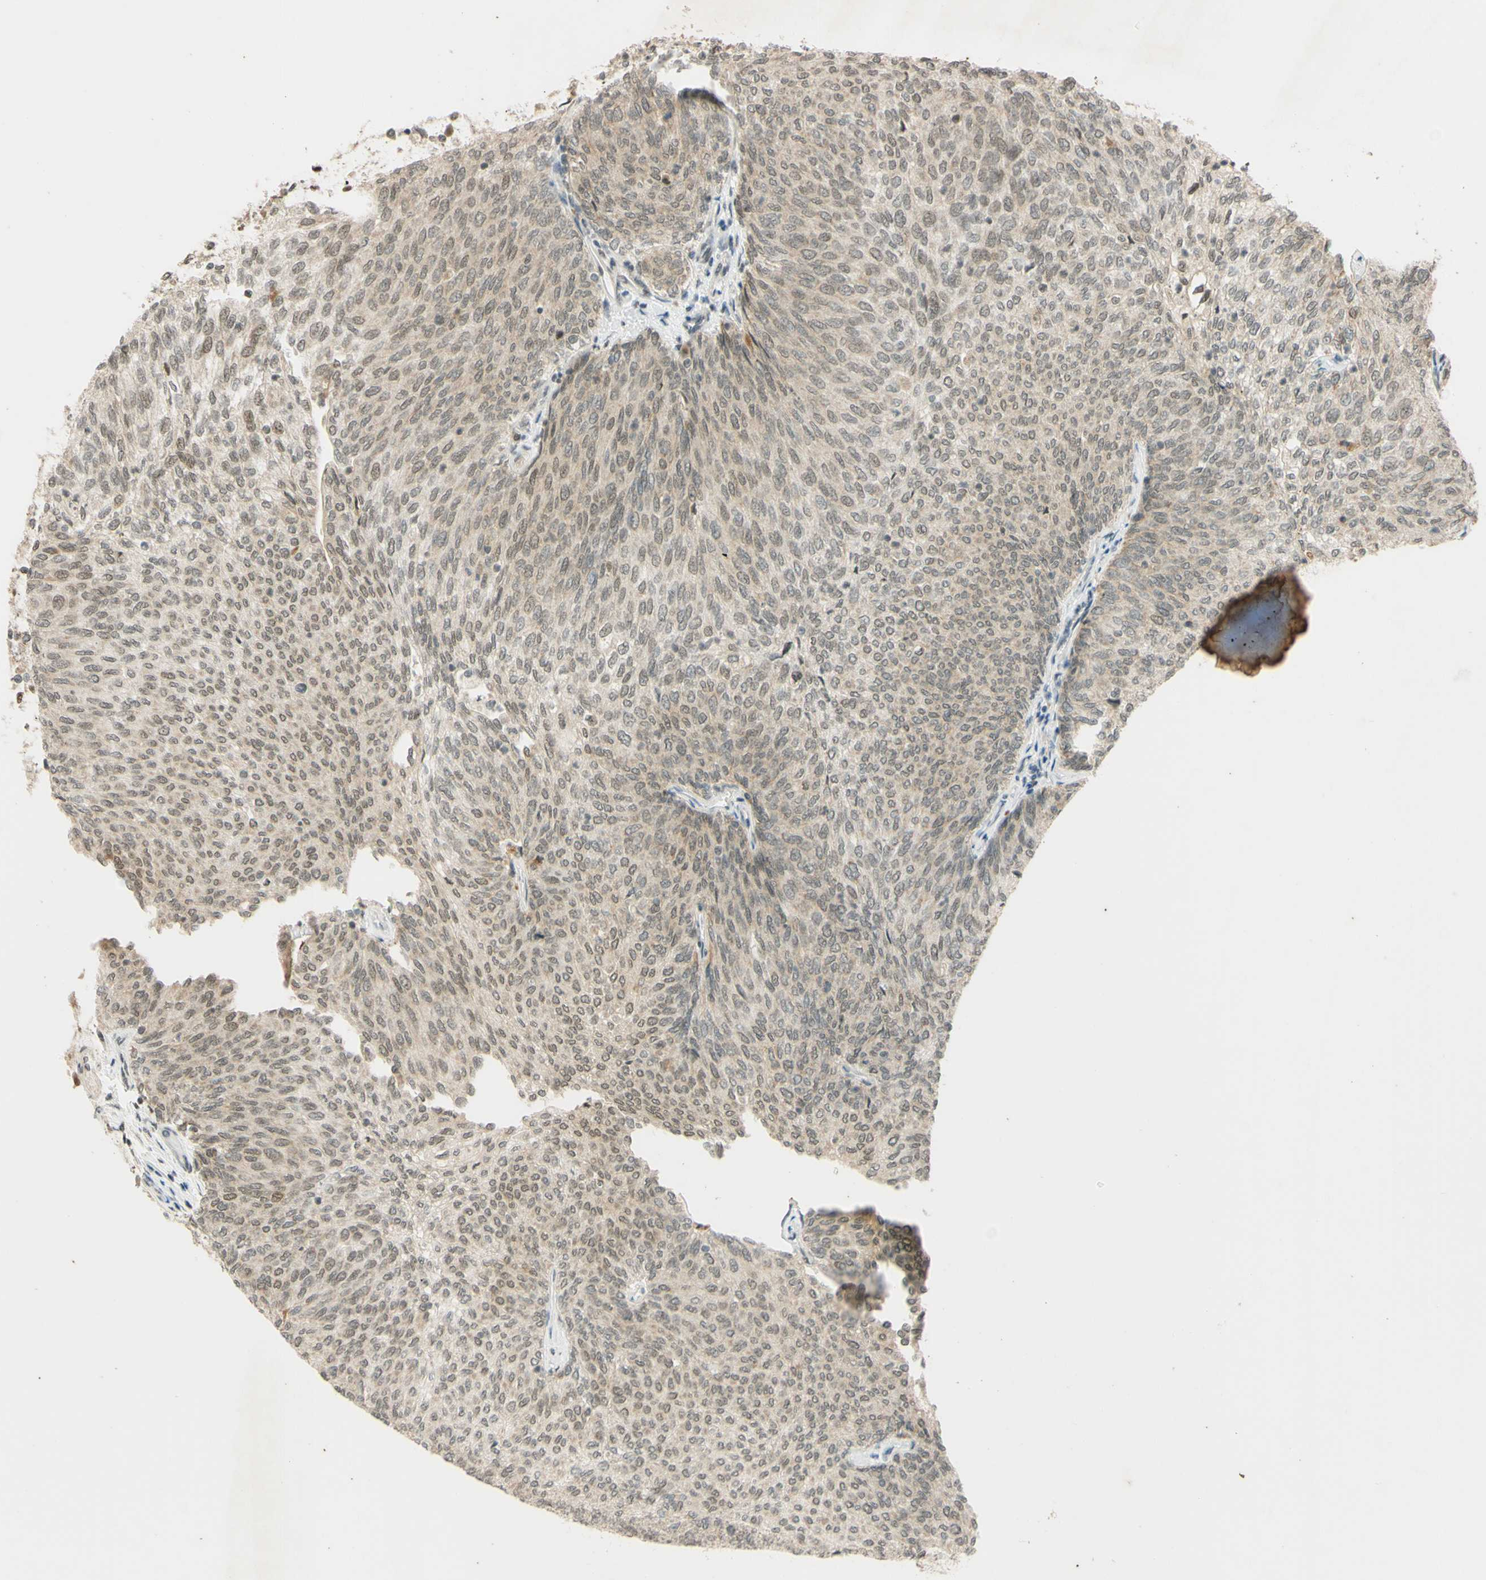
{"staining": {"intensity": "weak", "quantity": ">75%", "location": "nuclear"}, "tissue": "urothelial cancer", "cell_type": "Tumor cells", "image_type": "cancer", "snomed": [{"axis": "morphology", "description": "Urothelial carcinoma, Low grade"}, {"axis": "topography", "description": "Urinary bladder"}], "caption": "Protein expression by immunohistochemistry (IHC) shows weak nuclear positivity in about >75% of tumor cells in low-grade urothelial carcinoma.", "gene": "SMARCB1", "patient": {"sex": "female", "age": 79}}